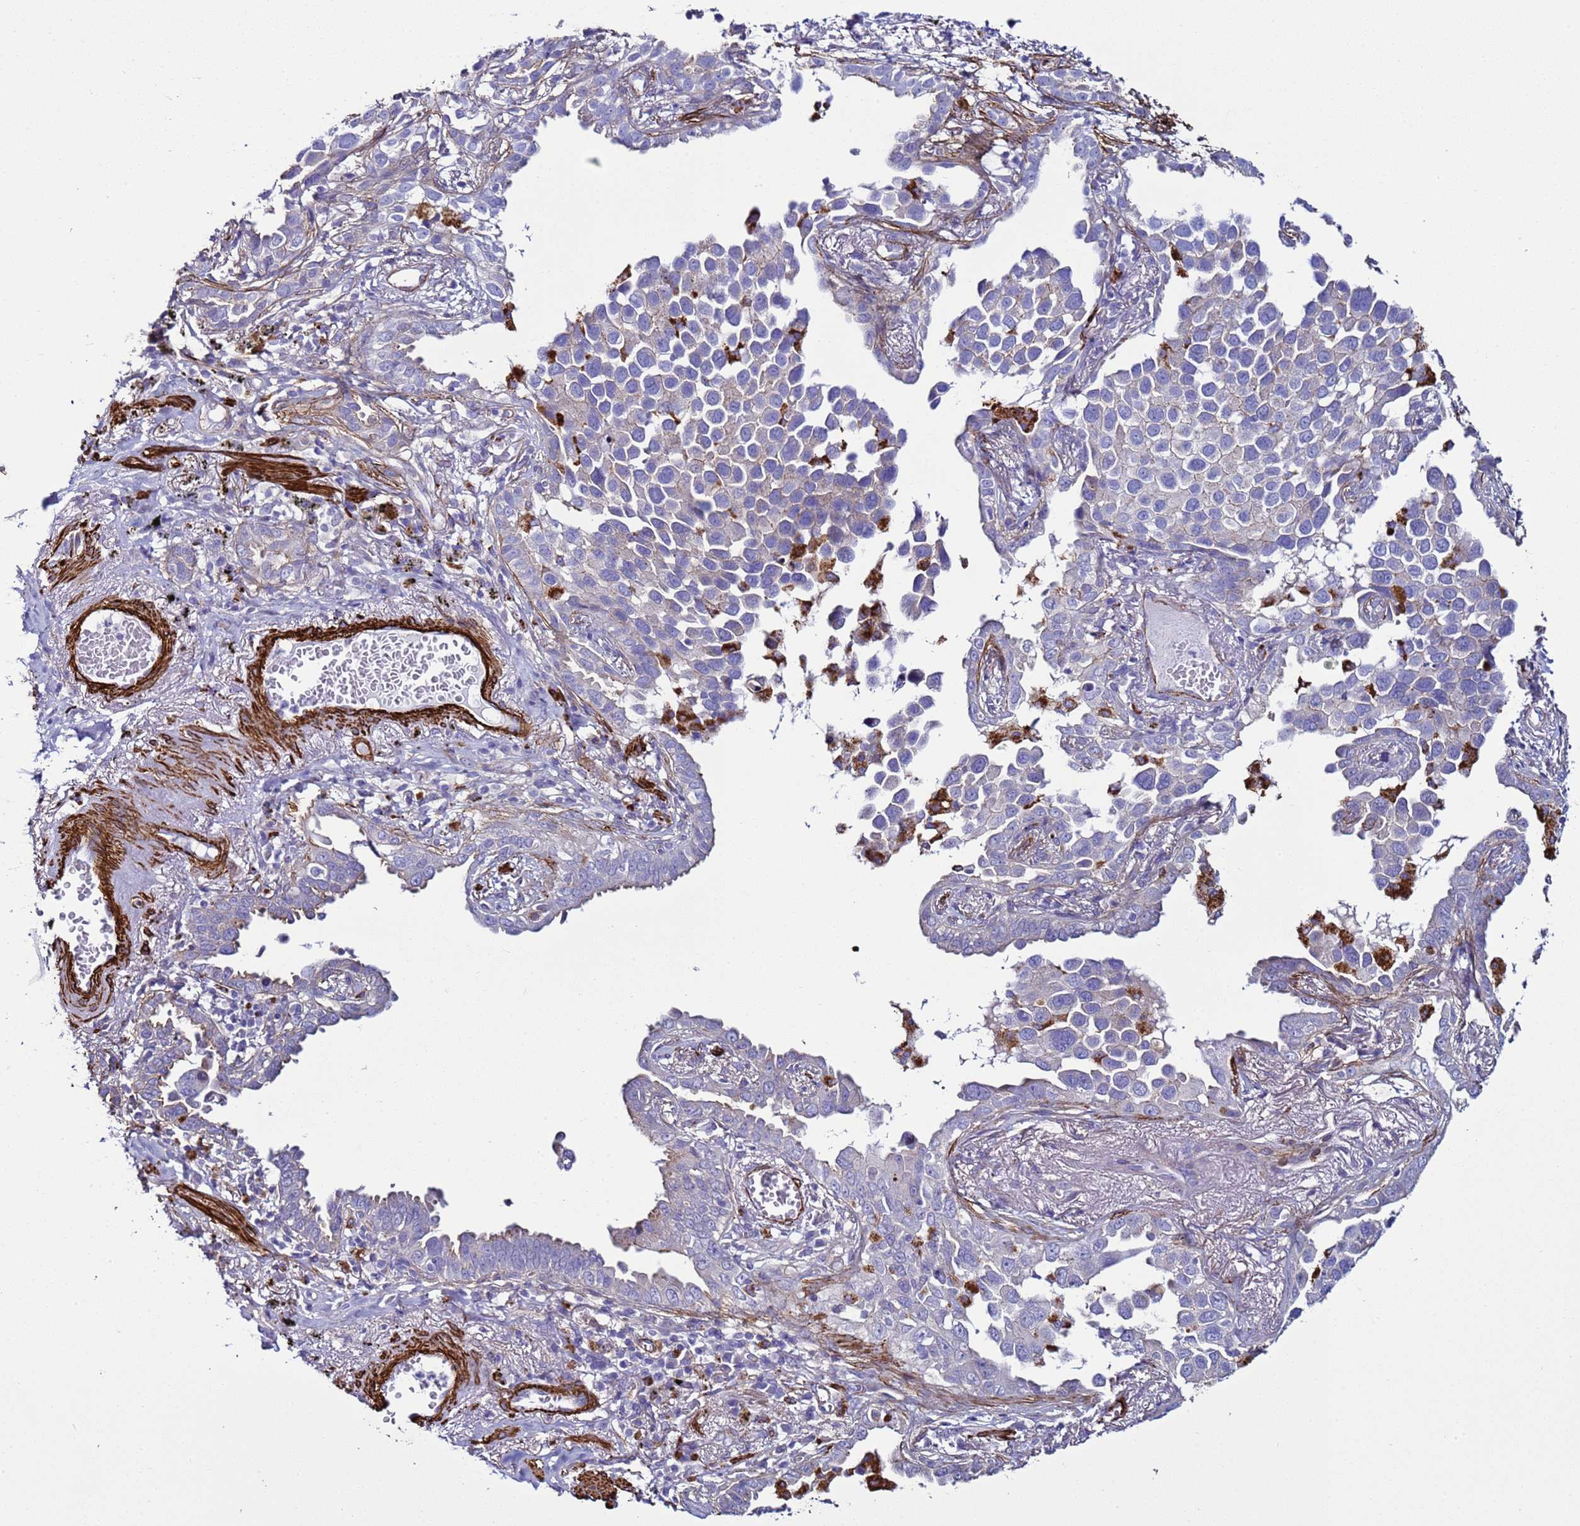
{"staining": {"intensity": "strong", "quantity": "<25%", "location": "cytoplasmic/membranous"}, "tissue": "lung cancer", "cell_type": "Tumor cells", "image_type": "cancer", "snomed": [{"axis": "morphology", "description": "Adenocarcinoma, NOS"}, {"axis": "topography", "description": "Lung"}], "caption": "IHC histopathology image of human lung cancer (adenocarcinoma) stained for a protein (brown), which displays medium levels of strong cytoplasmic/membranous expression in about <25% of tumor cells.", "gene": "RABL2B", "patient": {"sex": "male", "age": 67}}